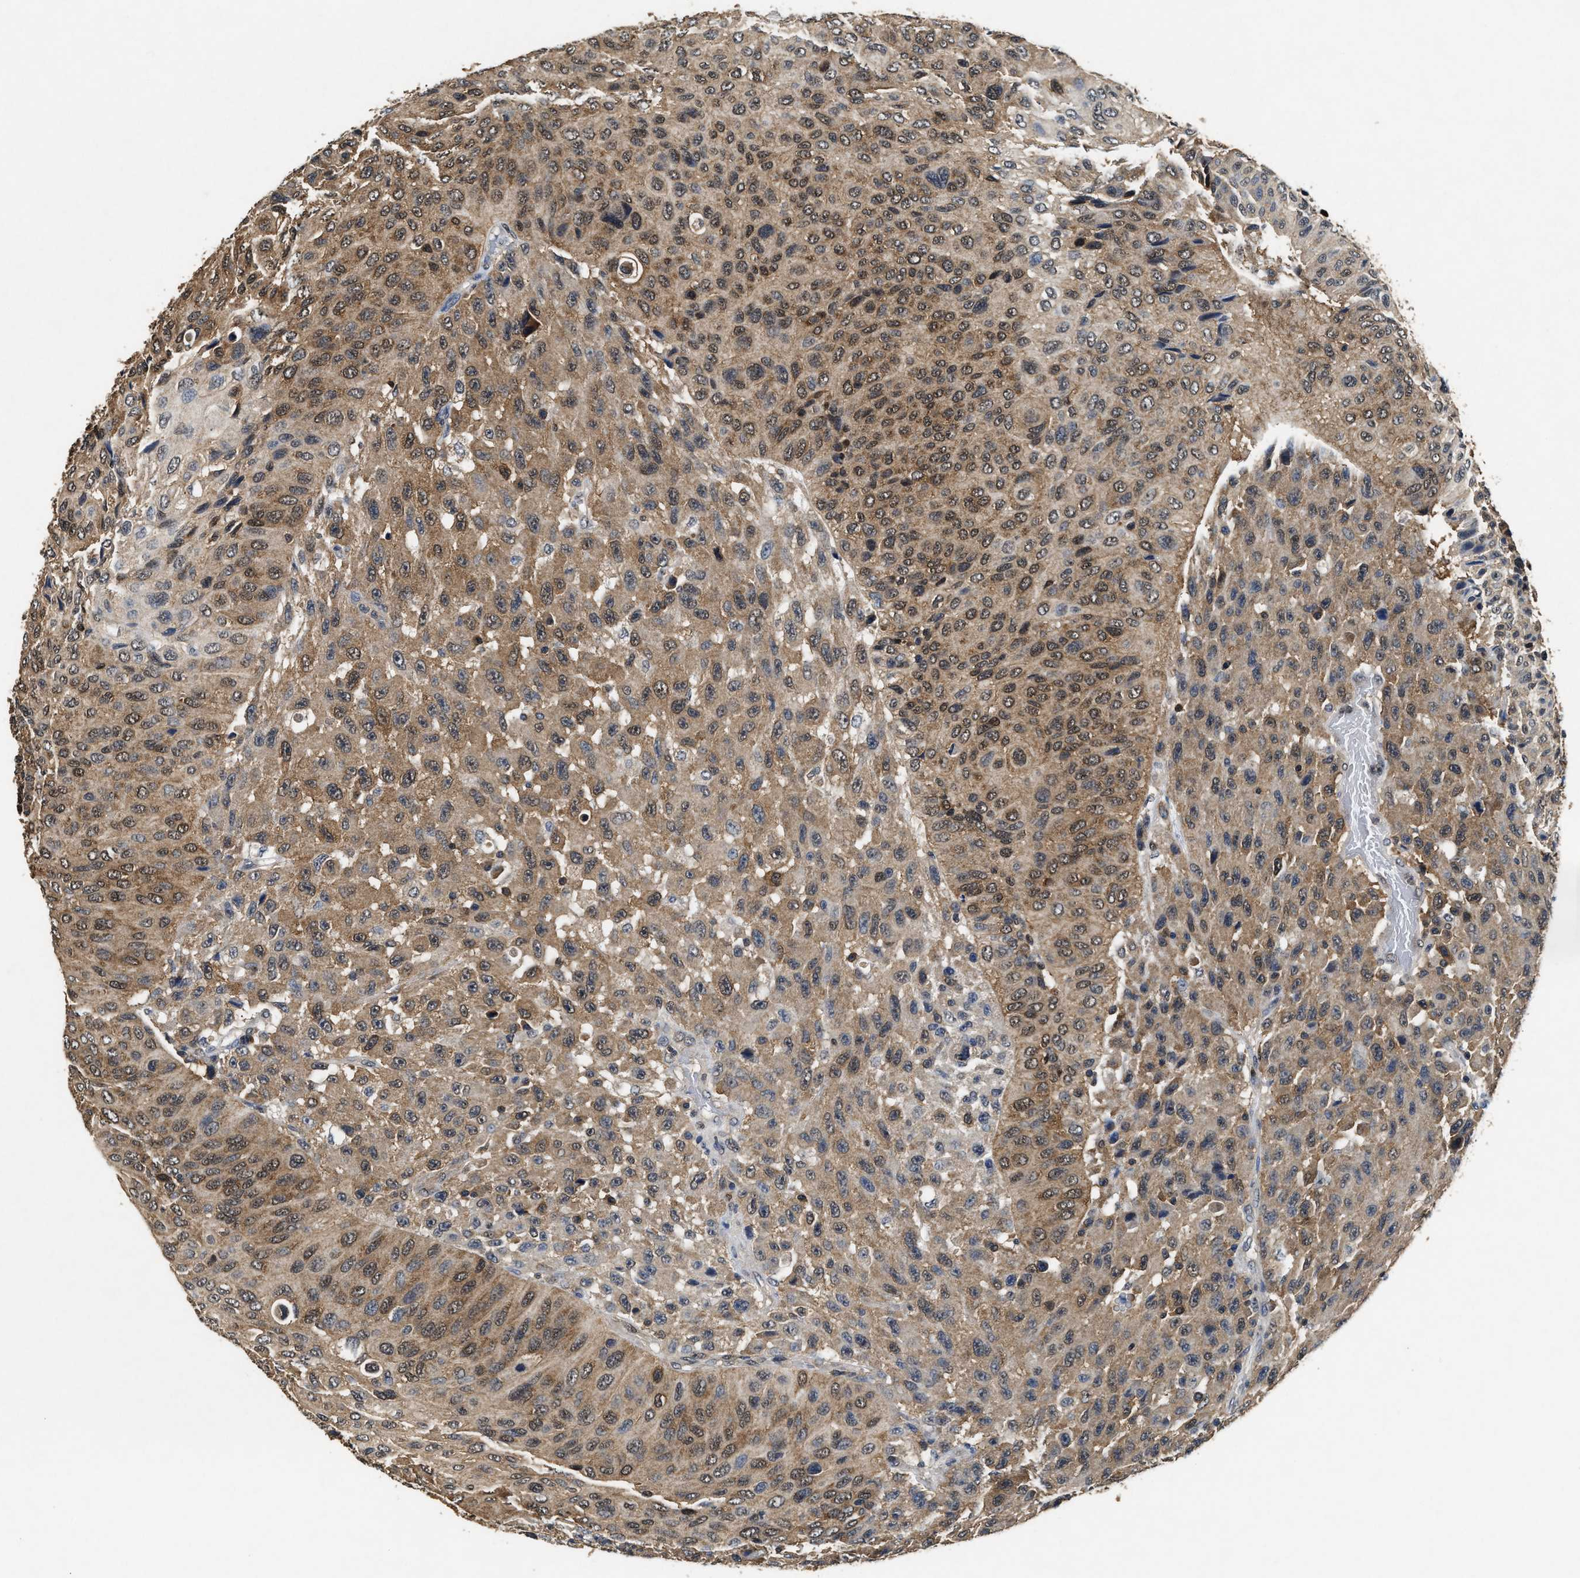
{"staining": {"intensity": "moderate", "quantity": ">75%", "location": "cytoplasmic/membranous,nuclear"}, "tissue": "urothelial cancer", "cell_type": "Tumor cells", "image_type": "cancer", "snomed": [{"axis": "morphology", "description": "Urothelial carcinoma, High grade"}, {"axis": "topography", "description": "Urinary bladder"}], "caption": "Immunohistochemical staining of urothelial cancer exhibits medium levels of moderate cytoplasmic/membranous and nuclear protein staining in approximately >75% of tumor cells.", "gene": "ACAT2", "patient": {"sex": "male", "age": 66}}